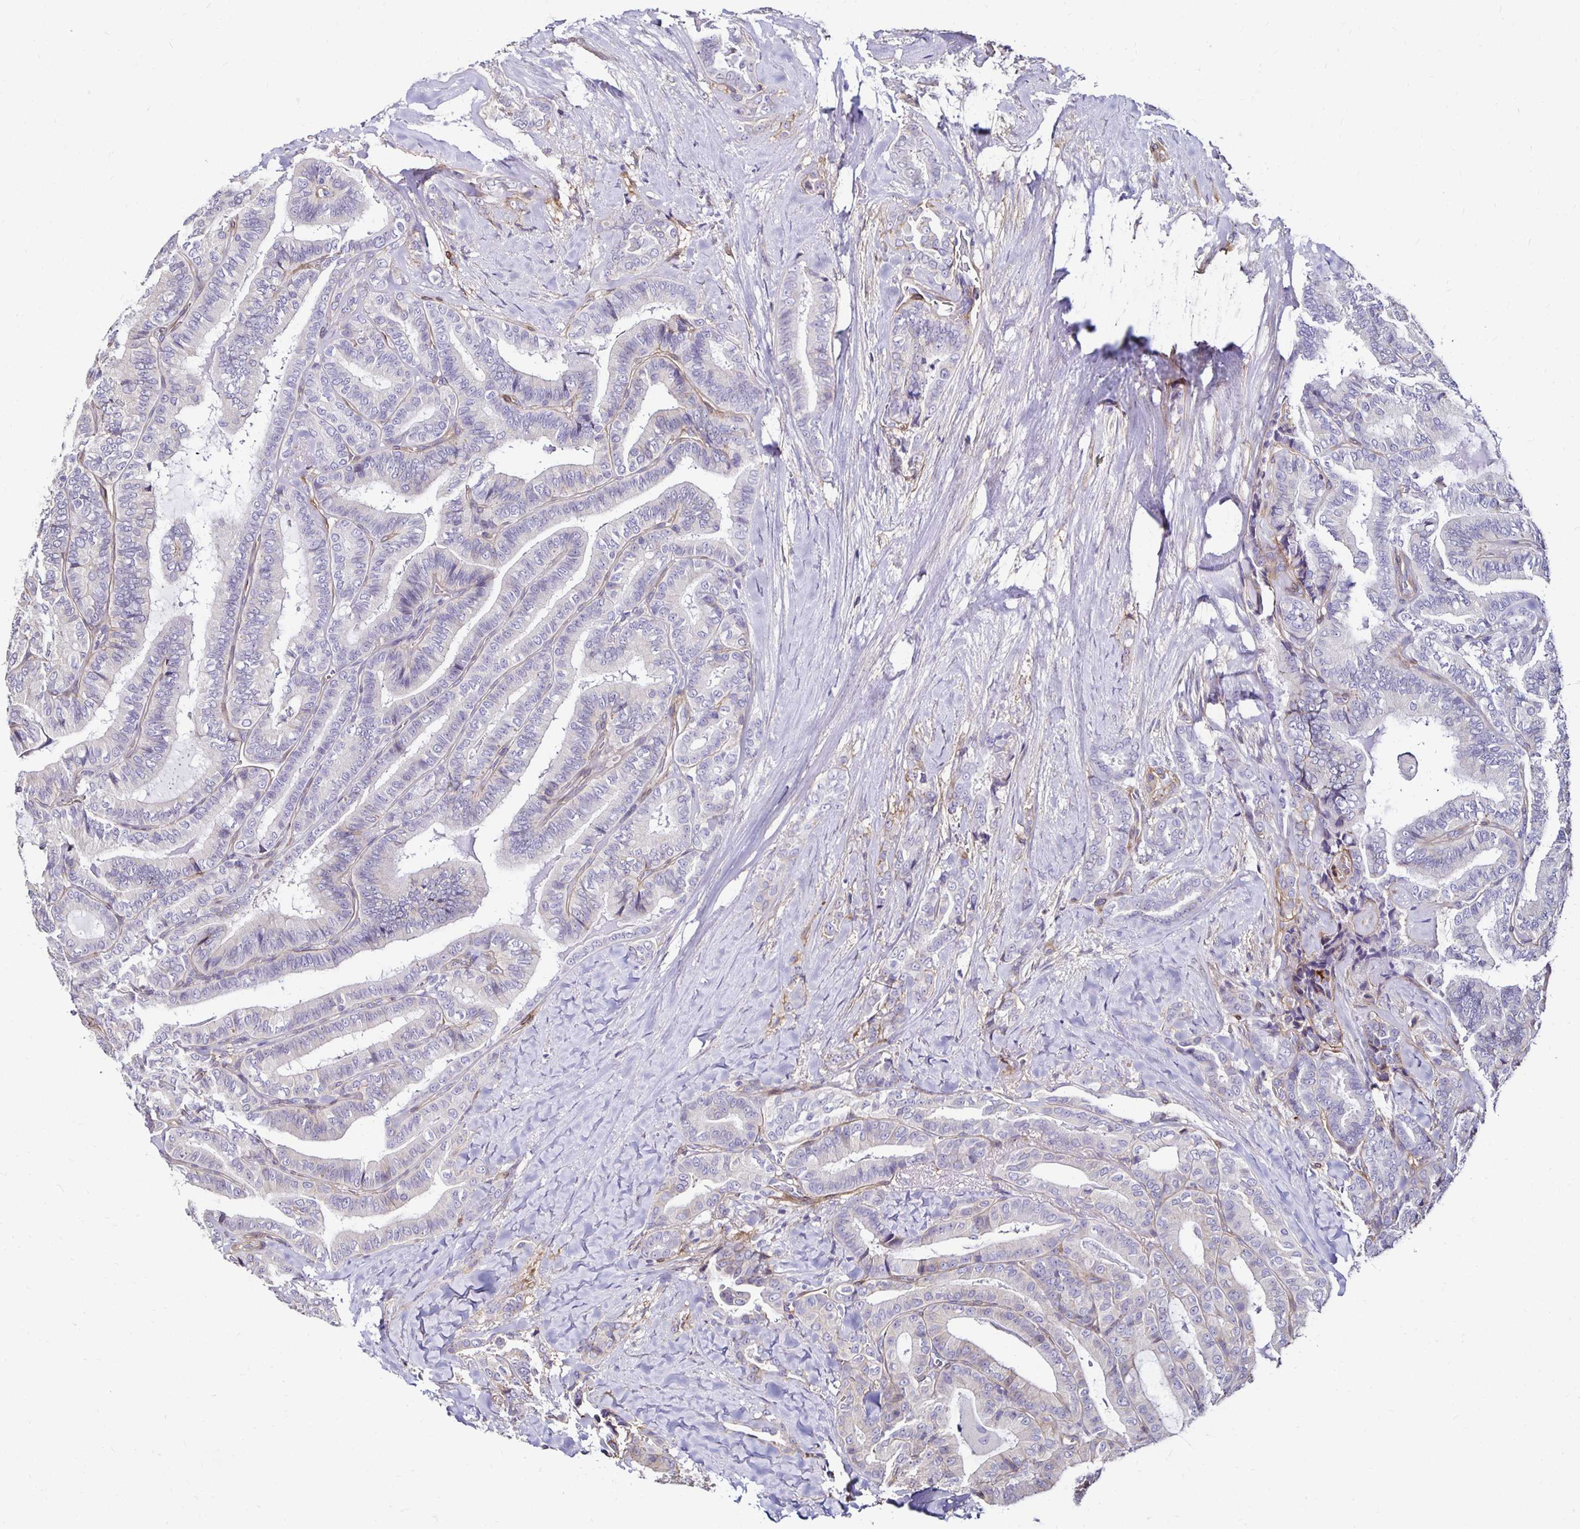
{"staining": {"intensity": "negative", "quantity": "none", "location": "none"}, "tissue": "thyroid cancer", "cell_type": "Tumor cells", "image_type": "cancer", "snomed": [{"axis": "morphology", "description": "Papillary adenocarcinoma, NOS"}, {"axis": "topography", "description": "Thyroid gland"}], "caption": "The image displays no staining of tumor cells in thyroid cancer.", "gene": "ITGB1", "patient": {"sex": "male", "age": 61}}